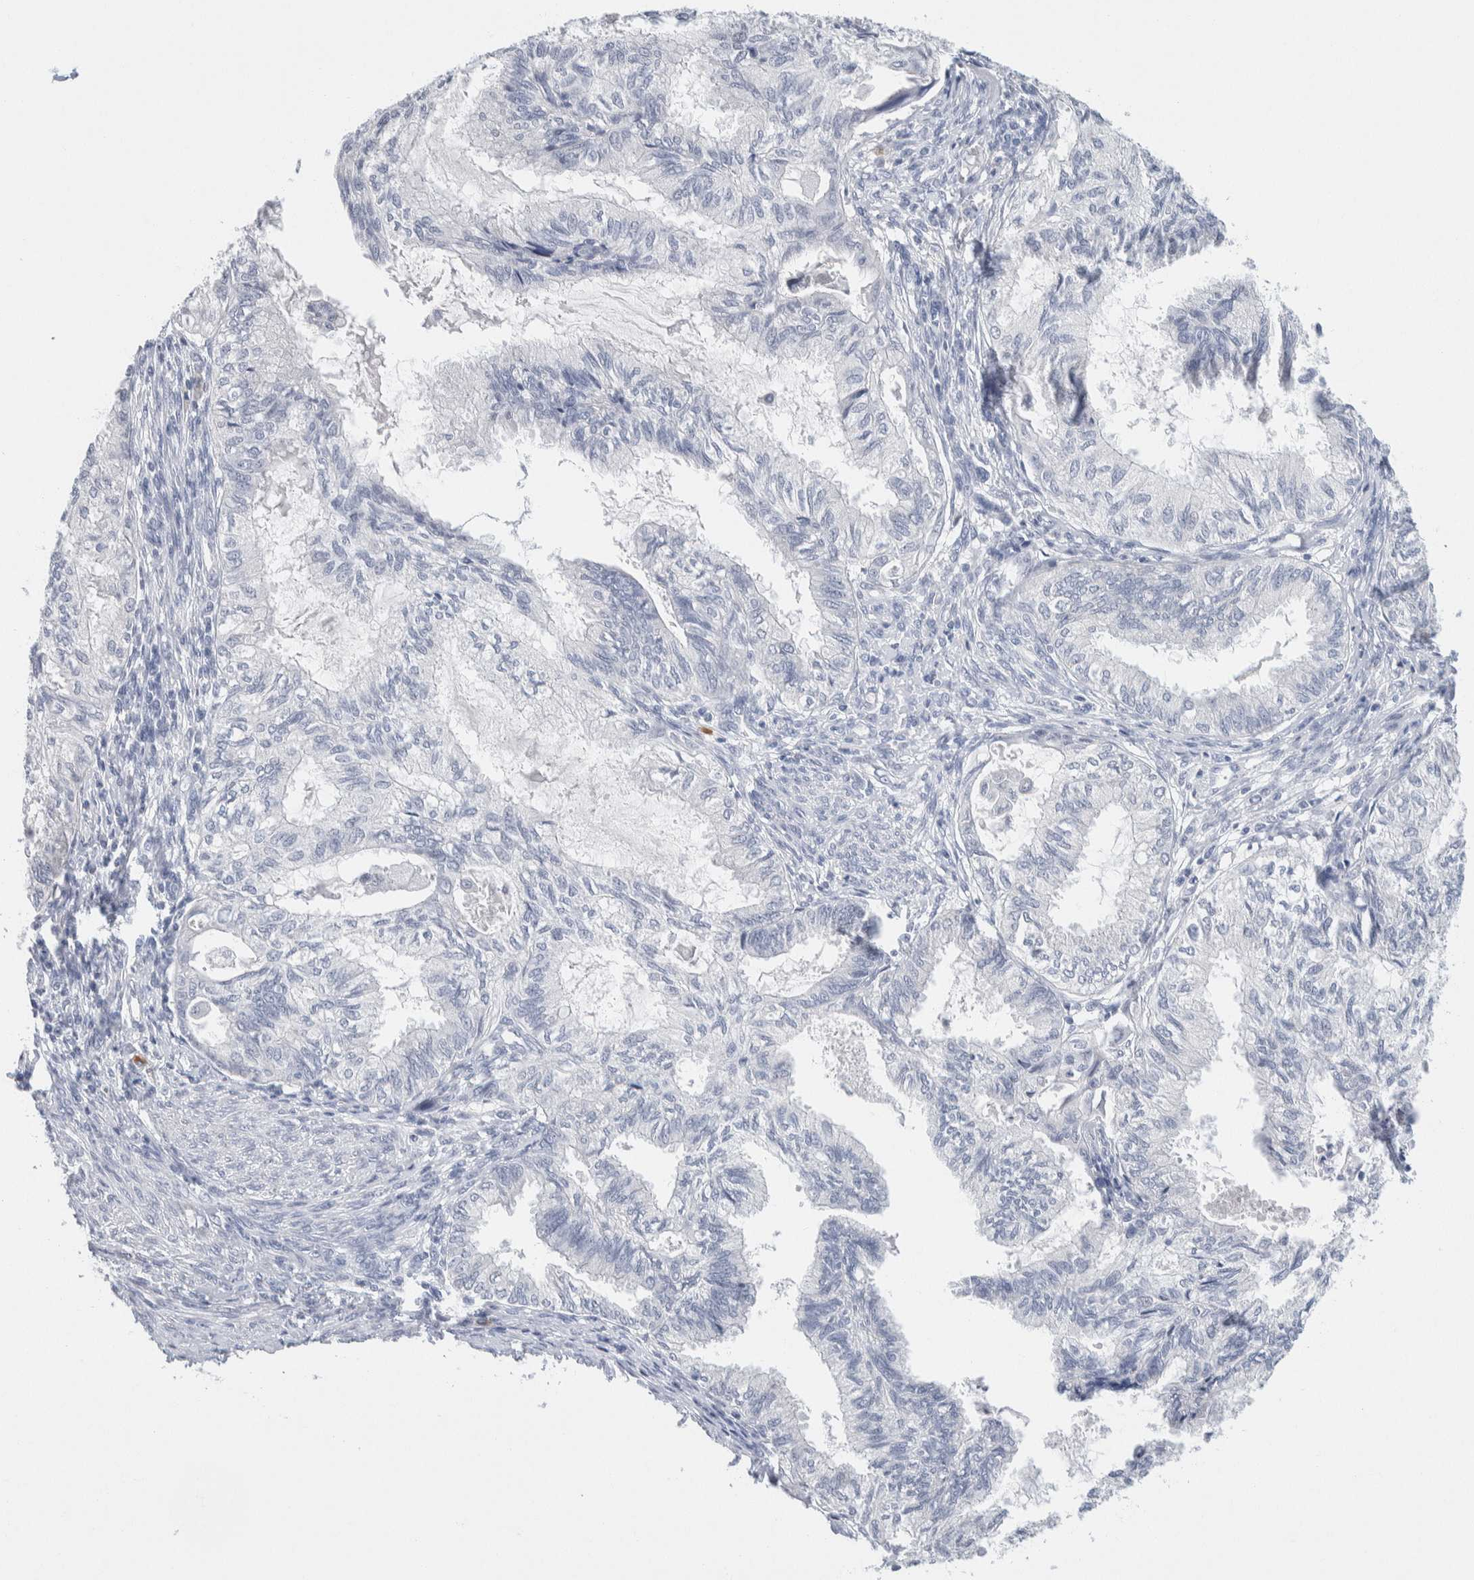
{"staining": {"intensity": "negative", "quantity": "none", "location": "none"}, "tissue": "cervical cancer", "cell_type": "Tumor cells", "image_type": "cancer", "snomed": [{"axis": "morphology", "description": "Normal tissue, NOS"}, {"axis": "morphology", "description": "Adenocarcinoma, NOS"}, {"axis": "topography", "description": "Cervix"}, {"axis": "topography", "description": "Endometrium"}], "caption": "Tumor cells show no significant expression in adenocarcinoma (cervical).", "gene": "SCN2A", "patient": {"sex": "female", "age": 86}}